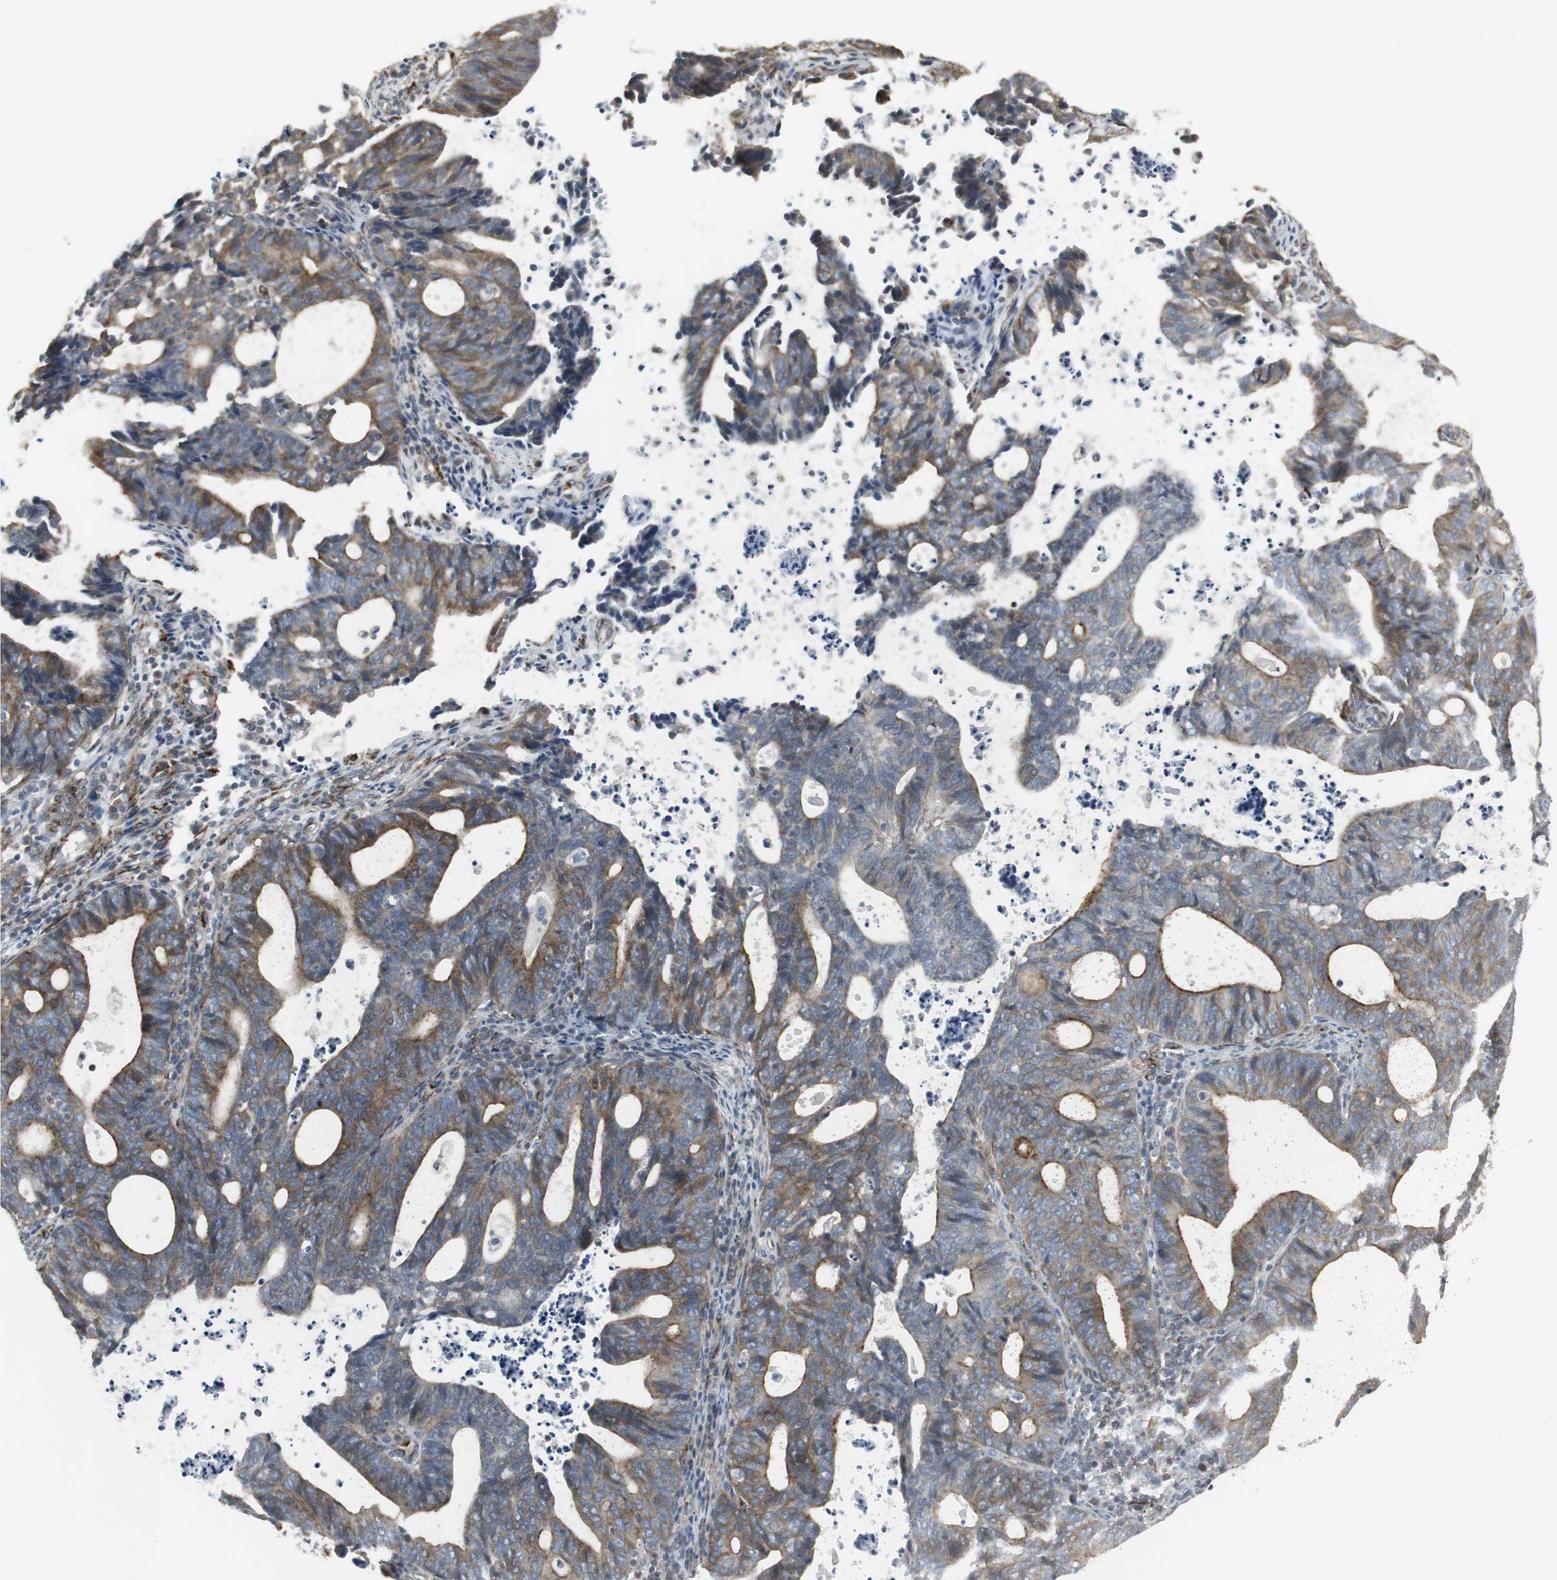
{"staining": {"intensity": "moderate", "quantity": "25%-75%", "location": "cytoplasmic/membranous"}, "tissue": "endometrial cancer", "cell_type": "Tumor cells", "image_type": "cancer", "snomed": [{"axis": "morphology", "description": "Adenocarcinoma, NOS"}, {"axis": "topography", "description": "Uterus"}], "caption": "The micrograph exhibits staining of adenocarcinoma (endometrial), revealing moderate cytoplasmic/membranous protein expression (brown color) within tumor cells.", "gene": "SCYL3", "patient": {"sex": "female", "age": 83}}